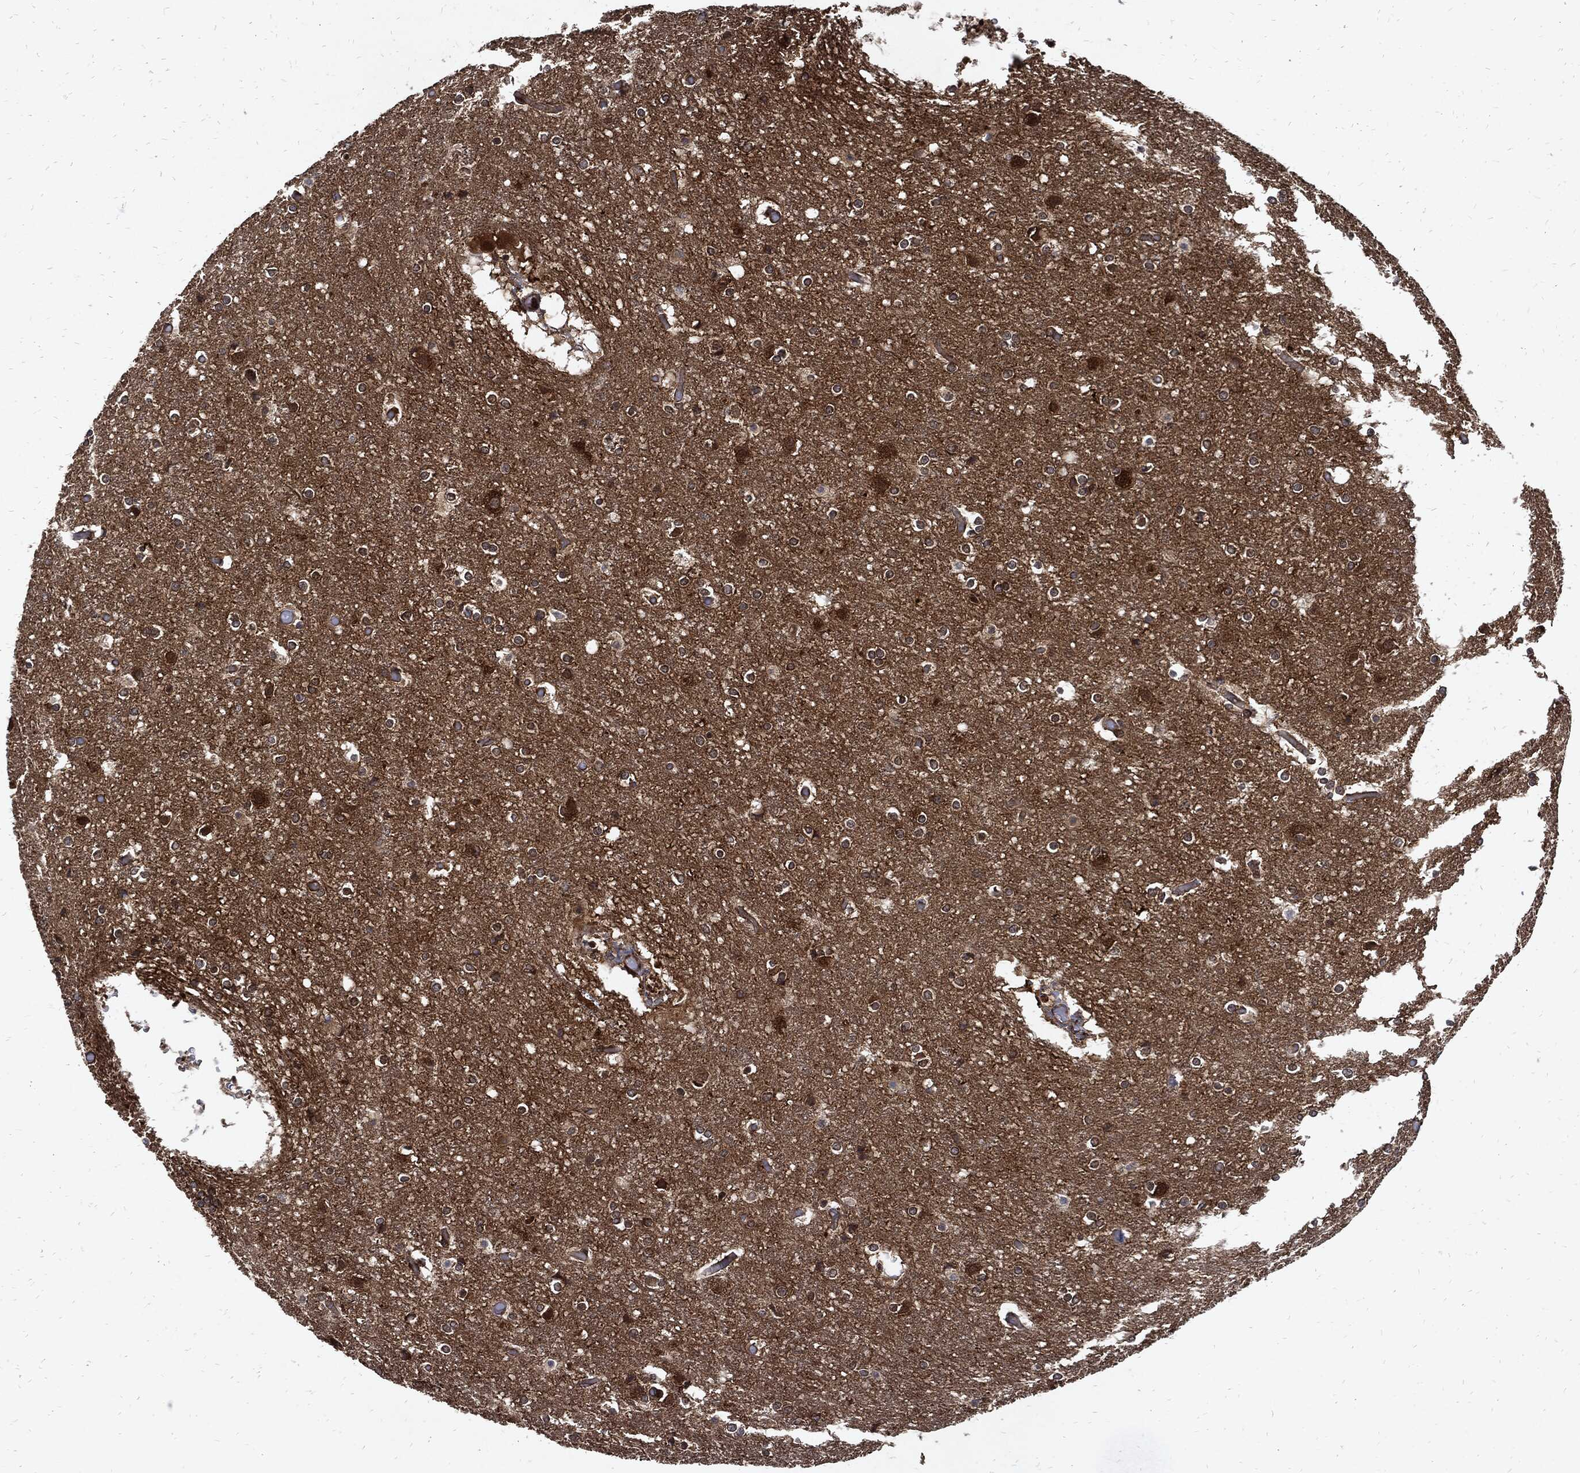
{"staining": {"intensity": "negative", "quantity": "none", "location": "none"}, "tissue": "cerebral cortex", "cell_type": "Endothelial cells", "image_type": "normal", "snomed": [{"axis": "morphology", "description": "Normal tissue, NOS"}, {"axis": "topography", "description": "Cerebral cortex"}], "caption": "DAB (3,3'-diaminobenzidine) immunohistochemical staining of normal cerebral cortex shows no significant staining in endothelial cells.", "gene": "DCTN1", "patient": {"sex": "female", "age": 52}}